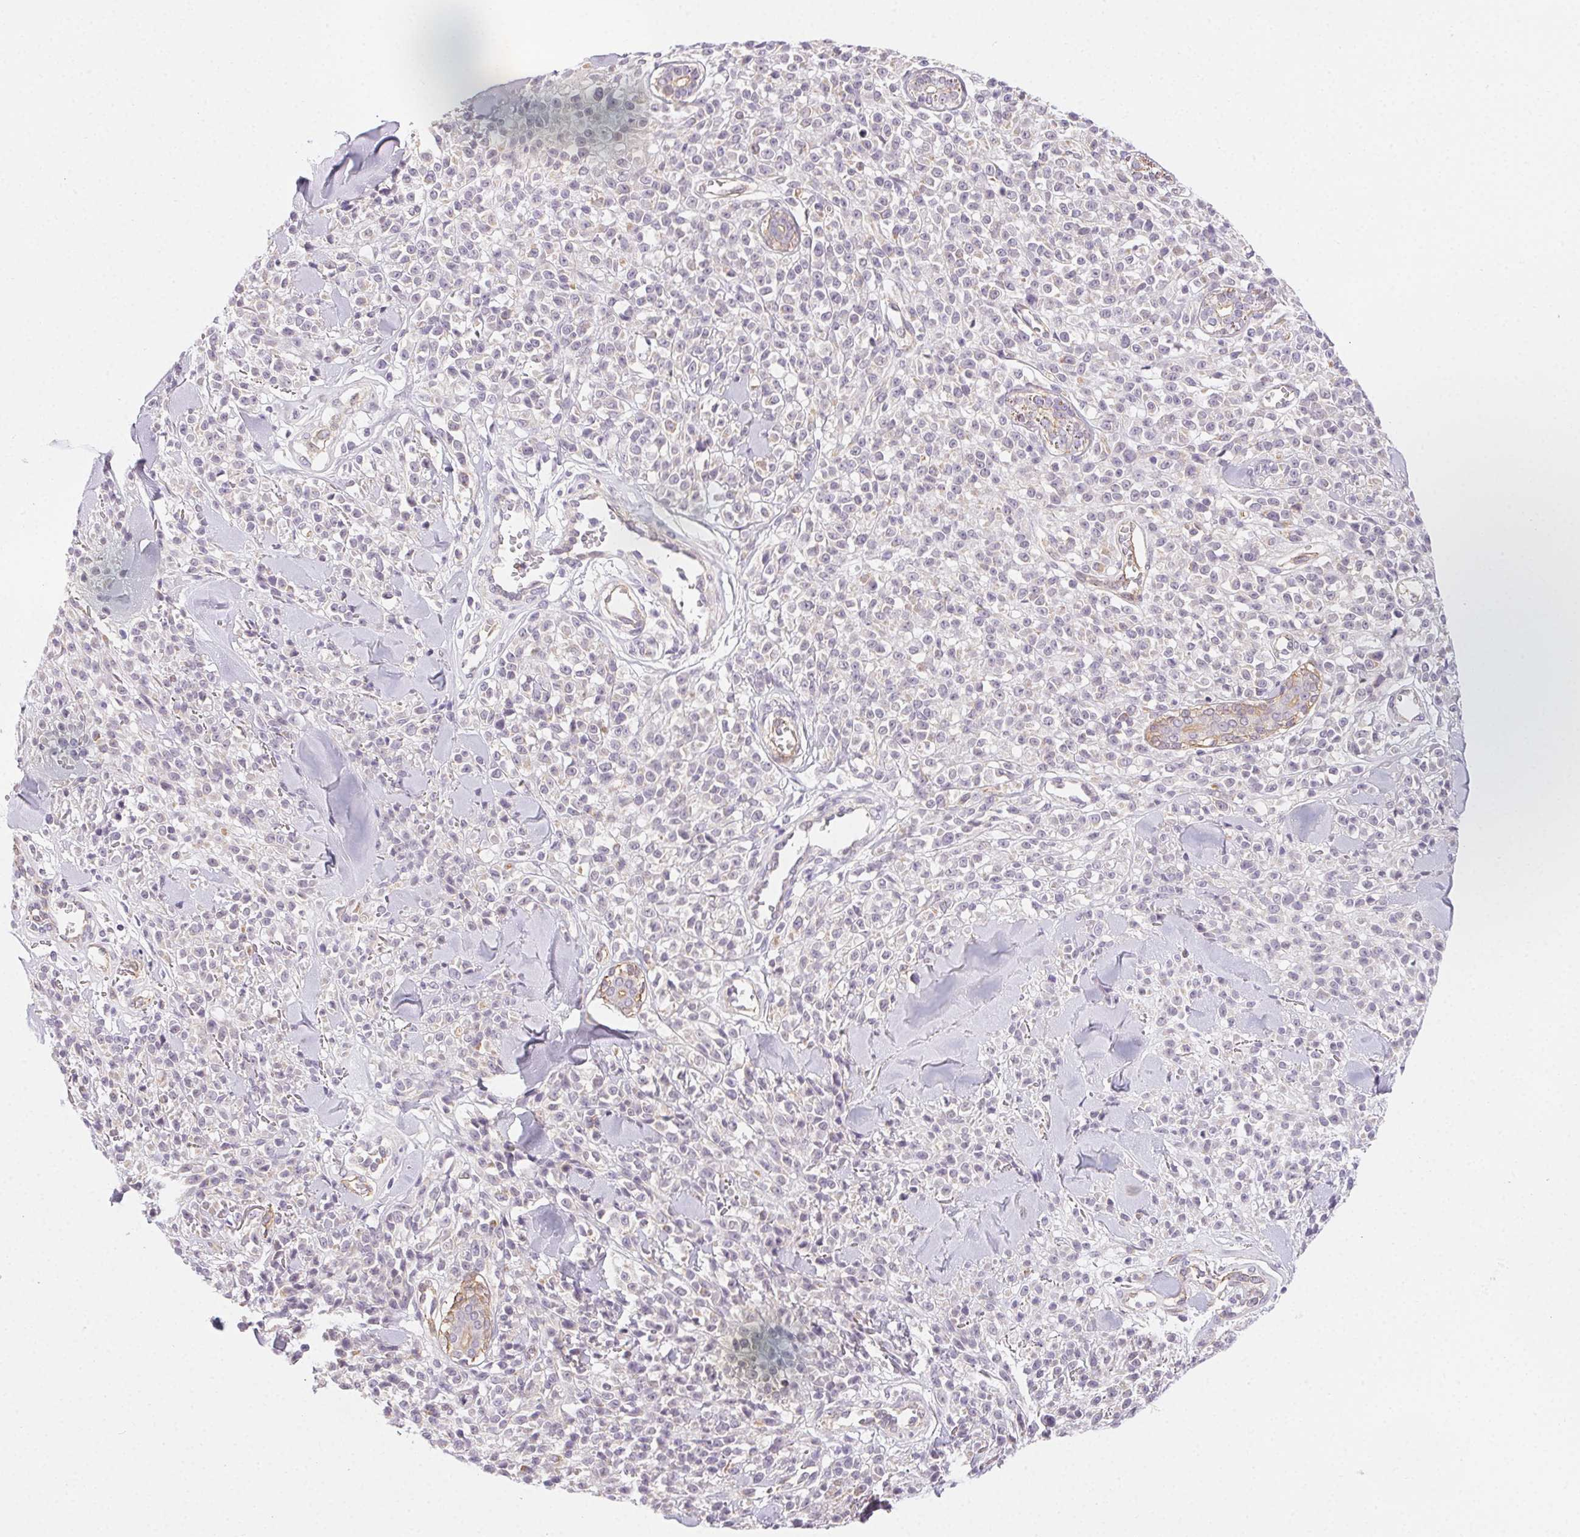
{"staining": {"intensity": "negative", "quantity": "none", "location": "none"}, "tissue": "melanoma", "cell_type": "Tumor cells", "image_type": "cancer", "snomed": [{"axis": "morphology", "description": "Malignant melanoma, NOS"}, {"axis": "topography", "description": "Skin"}, {"axis": "topography", "description": "Skin of trunk"}], "caption": "The photomicrograph reveals no staining of tumor cells in melanoma.", "gene": "CSN1S1", "patient": {"sex": "male", "age": 74}}